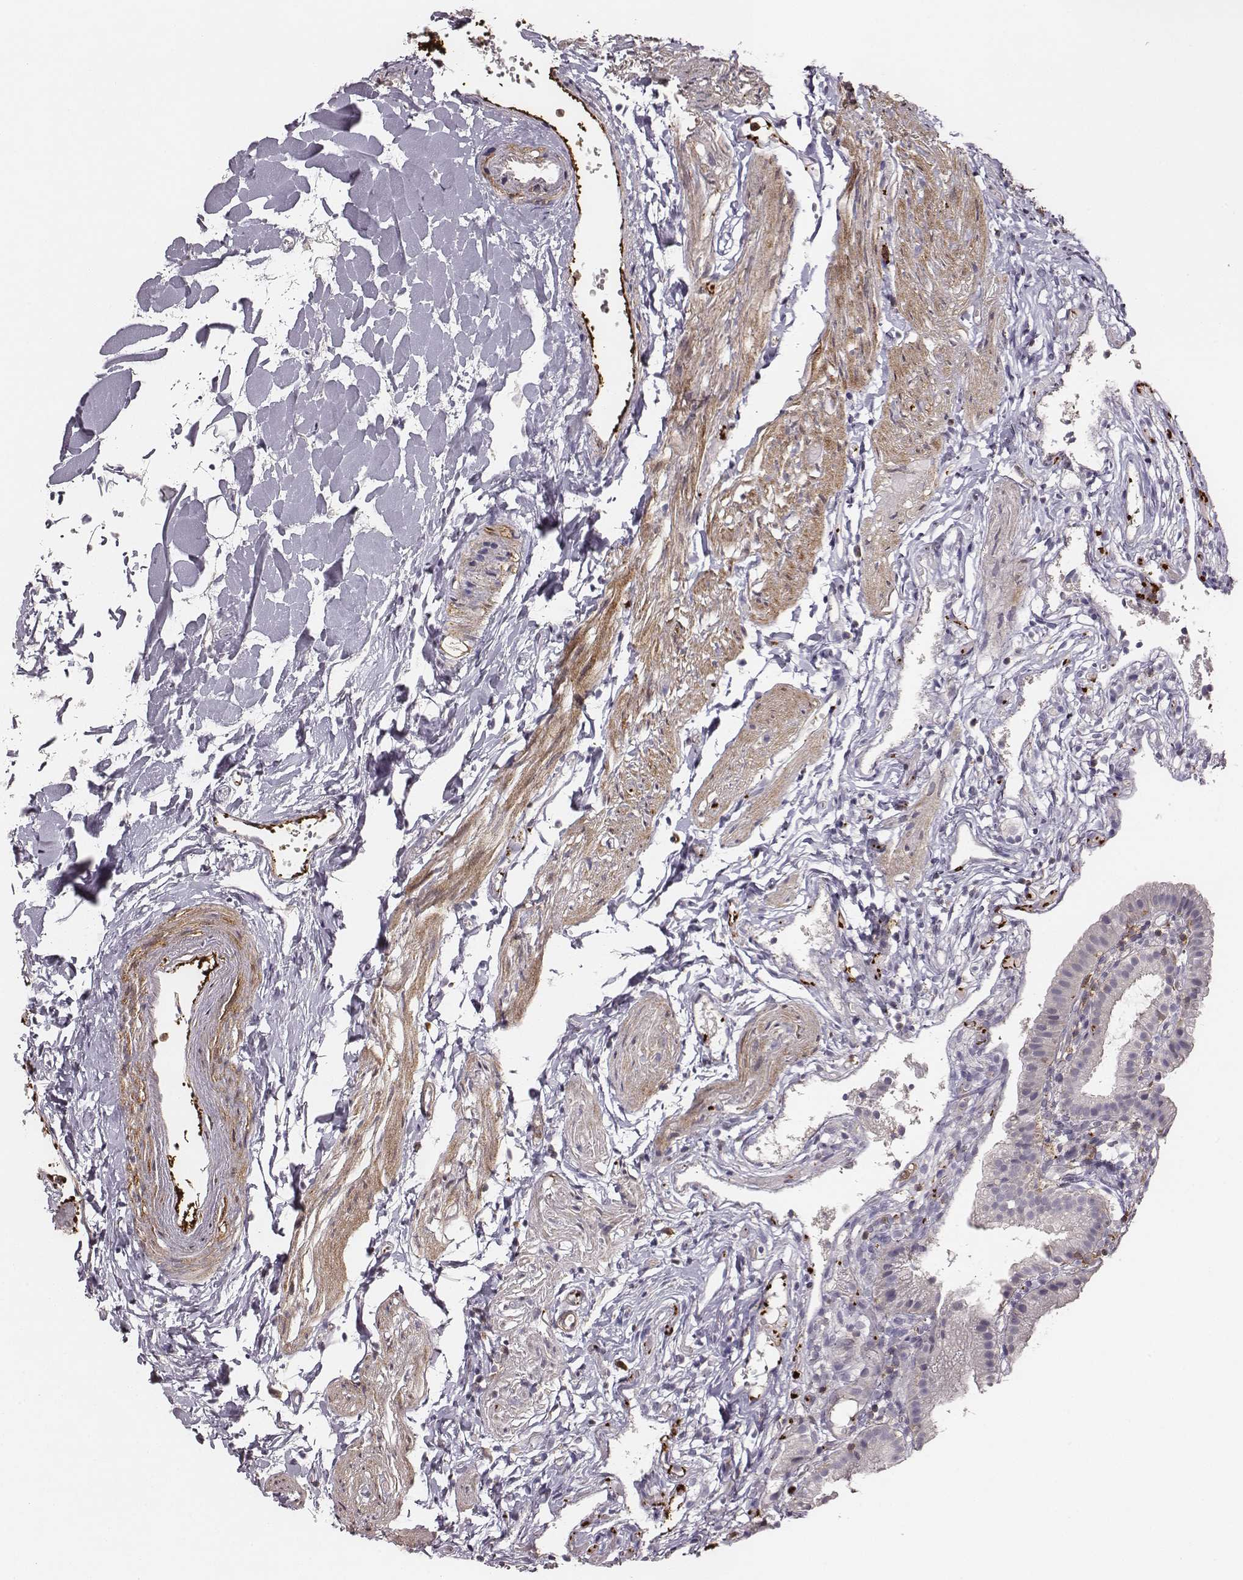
{"staining": {"intensity": "negative", "quantity": "none", "location": "none"}, "tissue": "gallbladder", "cell_type": "Glandular cells", "image_type": "normal", "snomed": [{"axis": "morphology", "description": "Normal tissue, NOS"}, {"axis": "topography", "description": "Gallbladder"}], "caption": "Immunohistochemistry of benign human gallbladder reveals no expression in glandular cells.", "gene": "ZYX", "patient": {"sex": "female", "age": 47}}